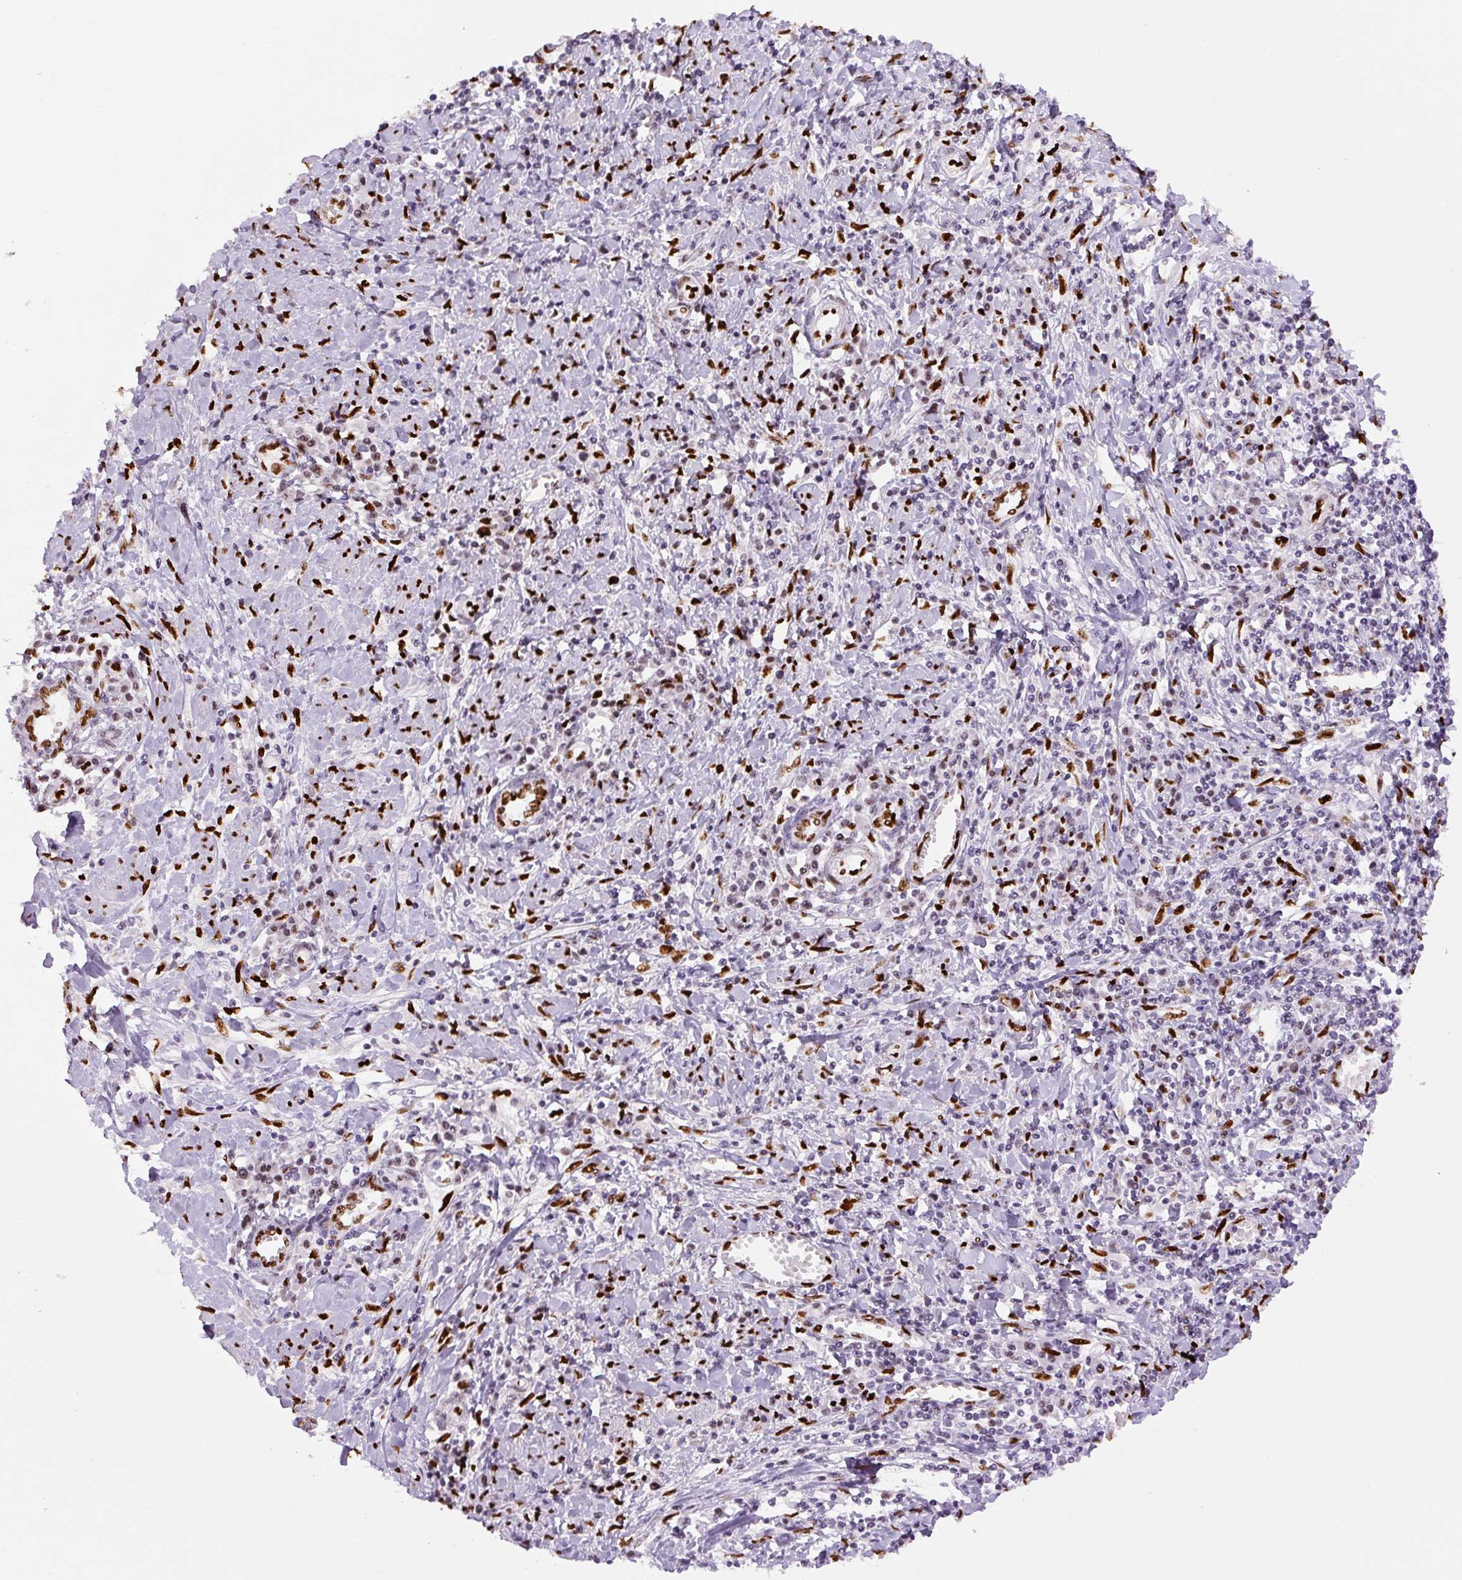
{"staining": {"intensity": "negative", "quantity": "none", "location": "none"}, "tissue": "cervical cancer", "cell_type": "Tumor cells", "image_type": "cancer", "snomed": [{"axis": "morphology", "description": "Squamous cell carcinoma, NOS"}, {"axis": "topography", "description": "Cervix"}], "caption": "Protein analysis of cervical cancer (squamous cell carcinoma) displays no significant expression in tumor cells.", "gene": "ZEB1", "patient": {"sex": "female", "age": 32}}